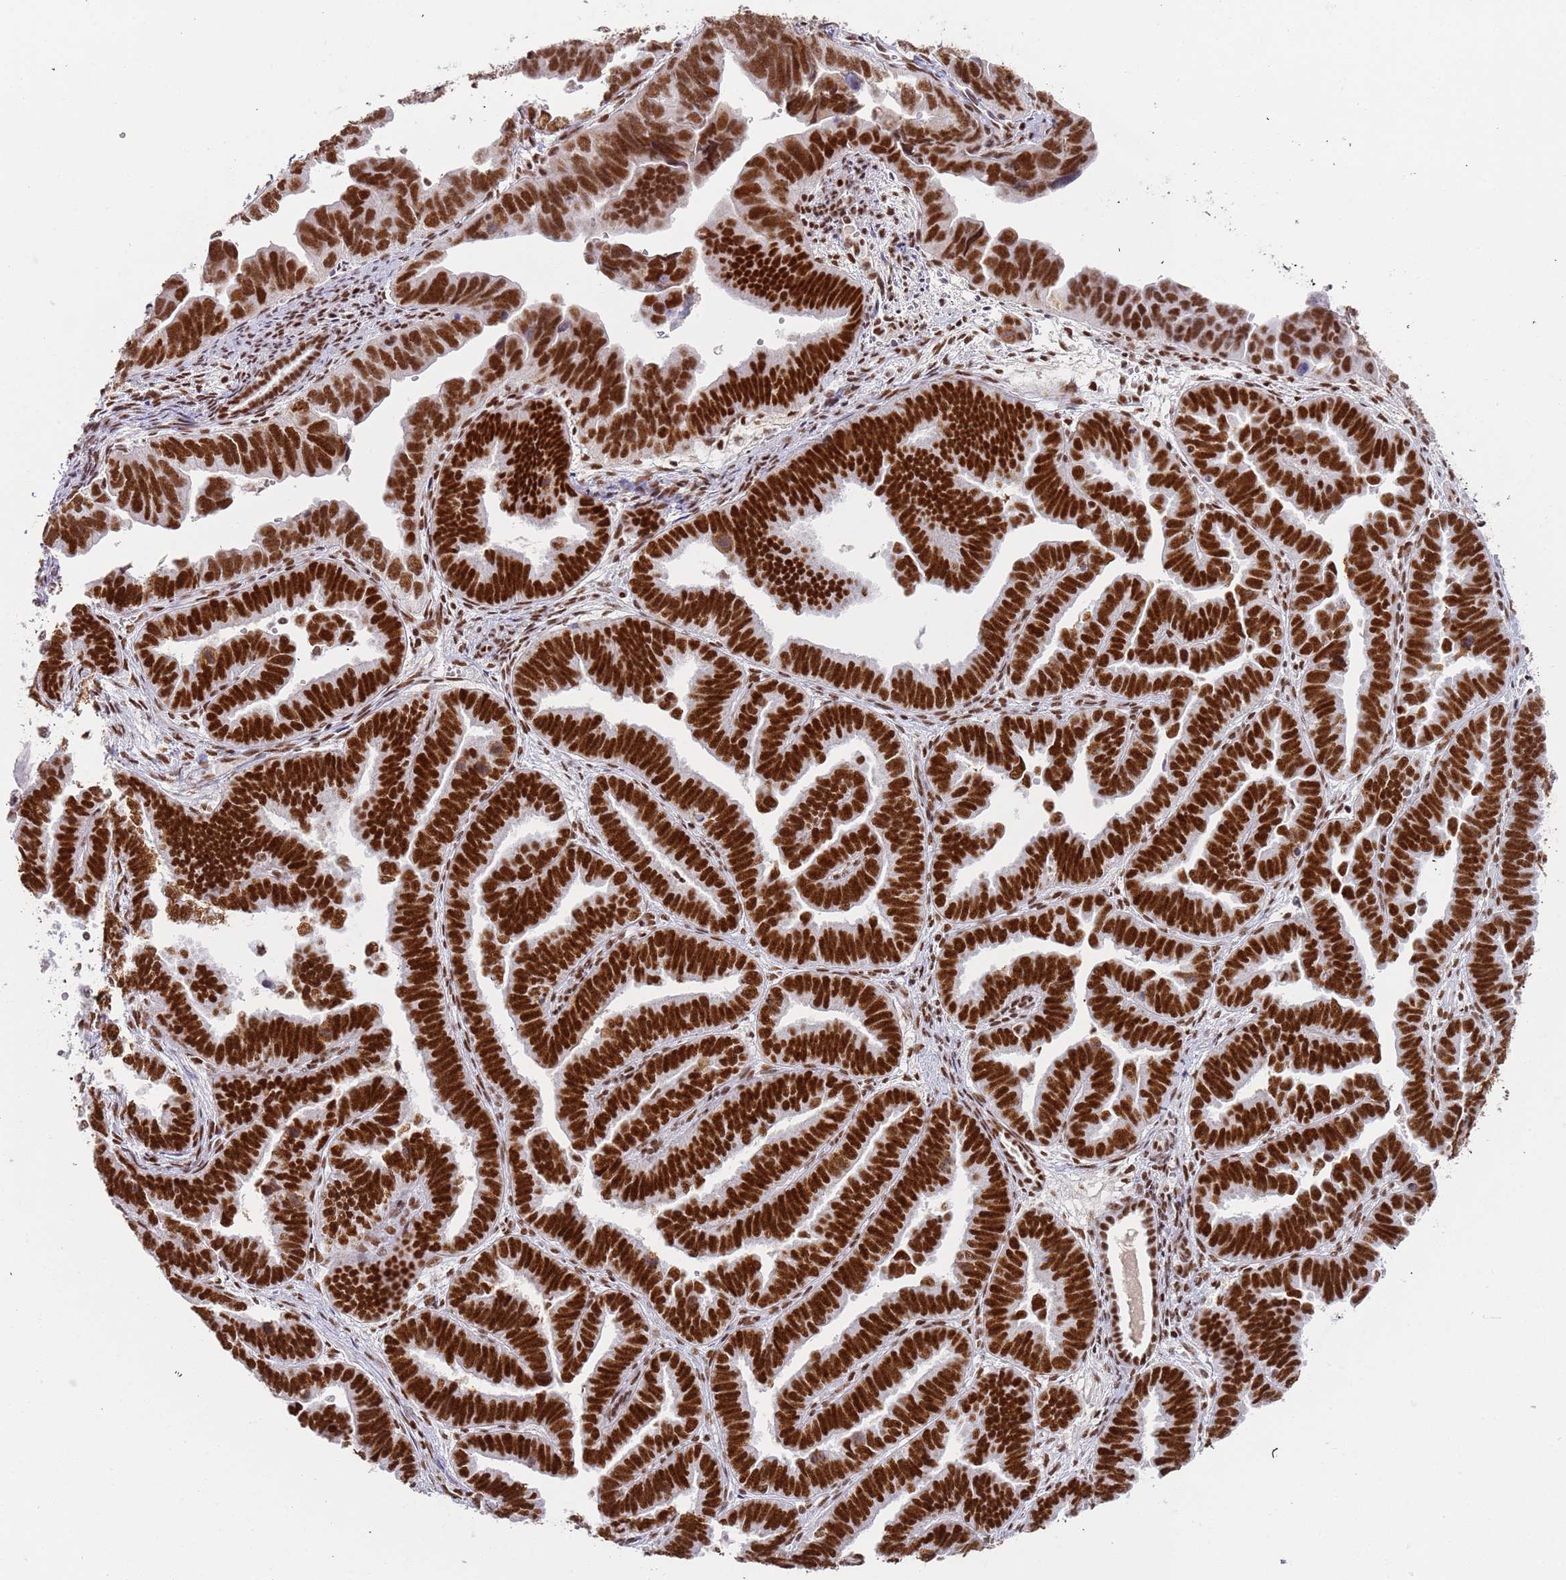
{"staining": {"intensity": "strong", "quantity": ">75%", "location": "nuclear"}, "tissue": "endometrial cancer", "cell_type": "Tumor cells", "image_type": "cancer", "snomed": [{"axis": "morphology", "description": "Adenocarcinoma, NOS"}, {"axis": "topography", "description": "Endometrium"}], "caption": "DAB immunohistochemical staining of human adenocarcinoma (endometrial) exhibits strong nuclear protein staining in about >75% of tumor cells. Using DAB (3,3'-diaminobenzidine) (brown) and hematoxylin (blue) stains, captured at high magnification using brightfield microscopy.", "gene": "AKAP8L", "patient": {"sex": "female", "age": 75}}